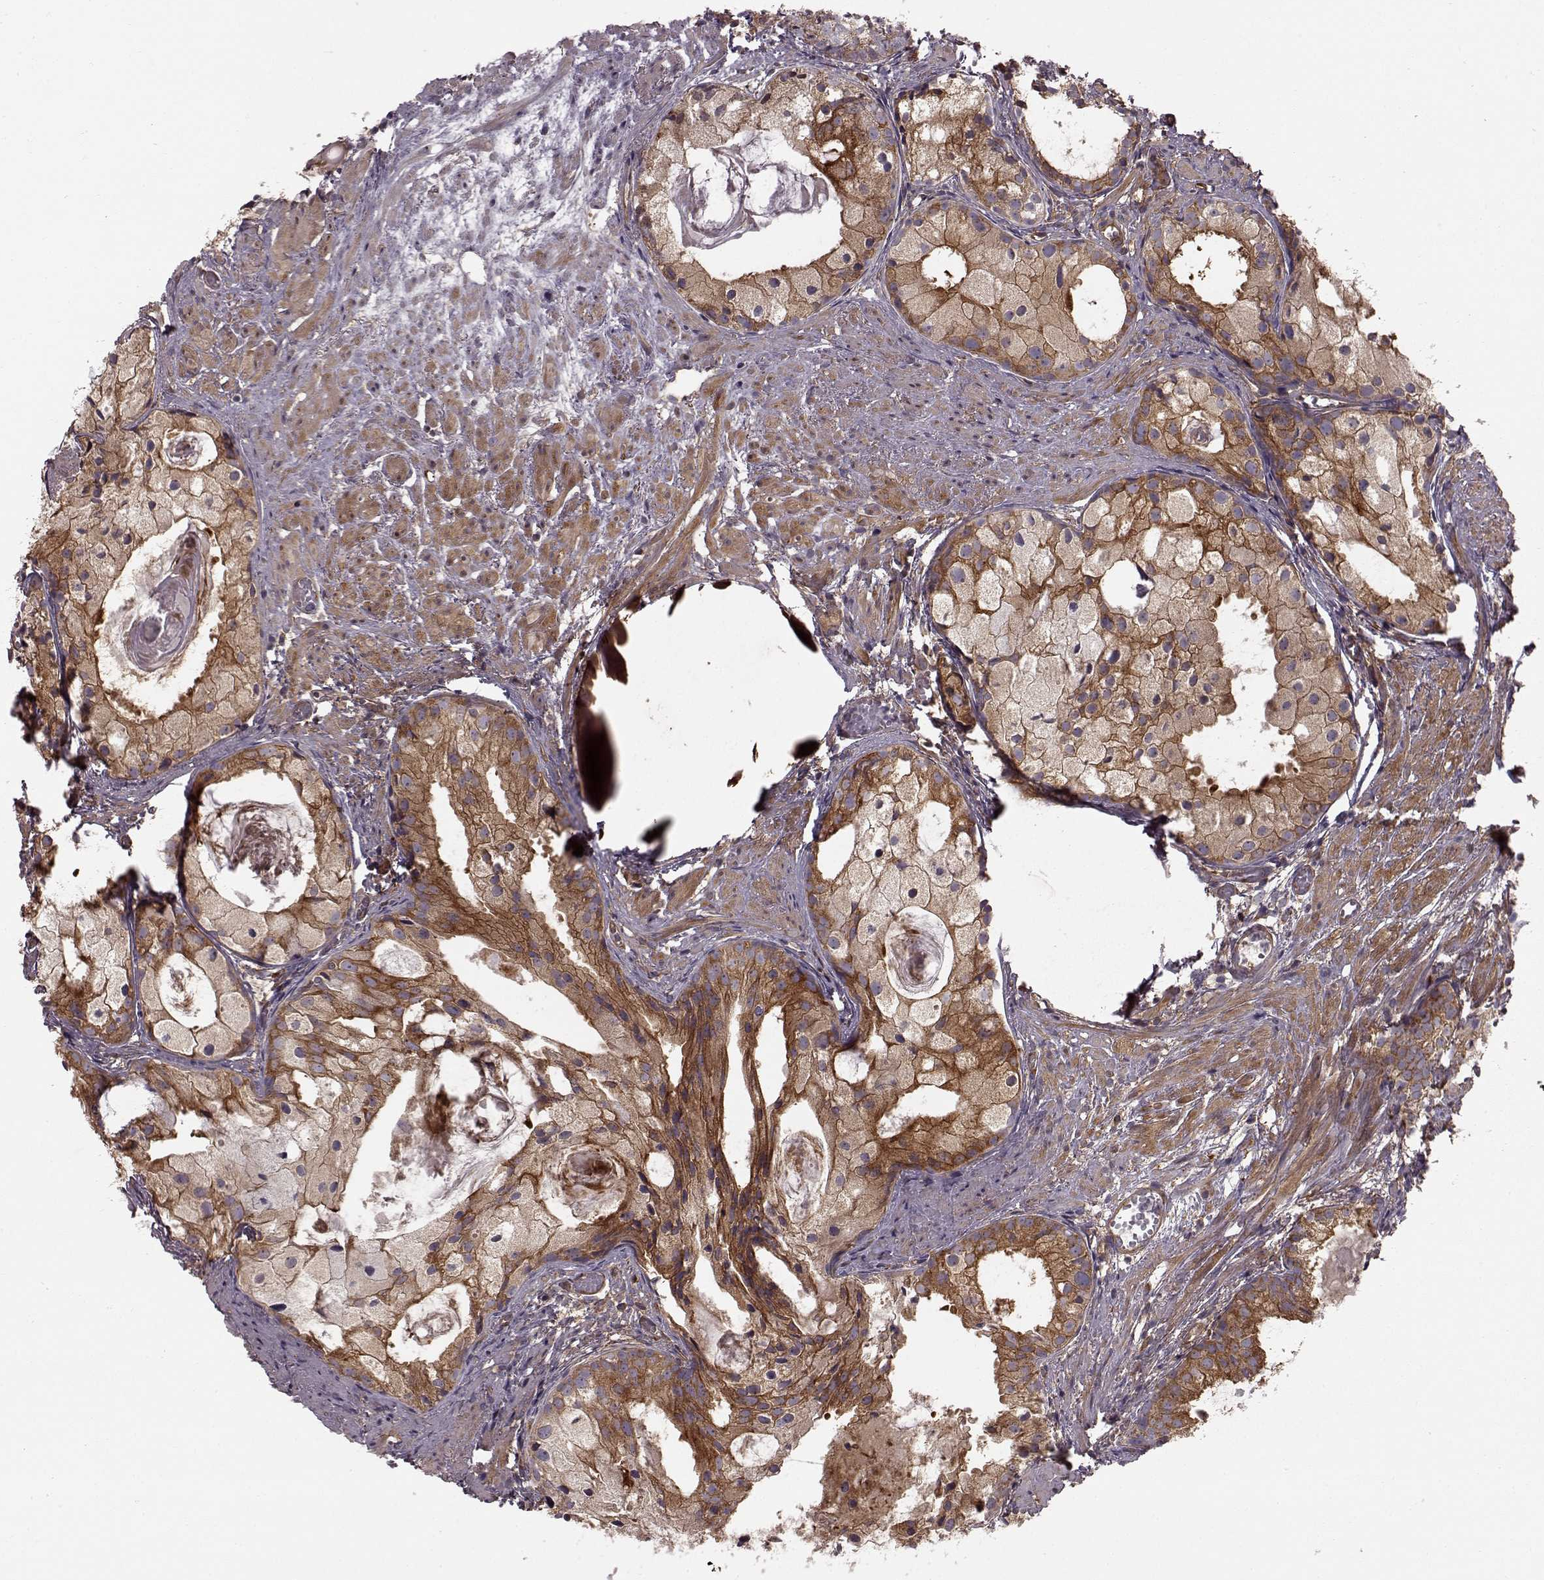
{"staining": {"intensity": "strong", "quantity": "25%-75%", "location": "cytoplasmic/membranous"}, "tissue": "prostate cancer", "cell_type": "Tumor cells", "image_type": "cancer", "snomed": [{"axis": "morphology", "description": "Adenocarcinoma, High grade"}, {"axis": "topography", "description": "Prostate"}], "caption": "Human prostate cancer stained with a protein marker reveals strong staining in tumor cells.", "gene": "RABGAP1", "patient": {"sex": "male", "age": 85}}